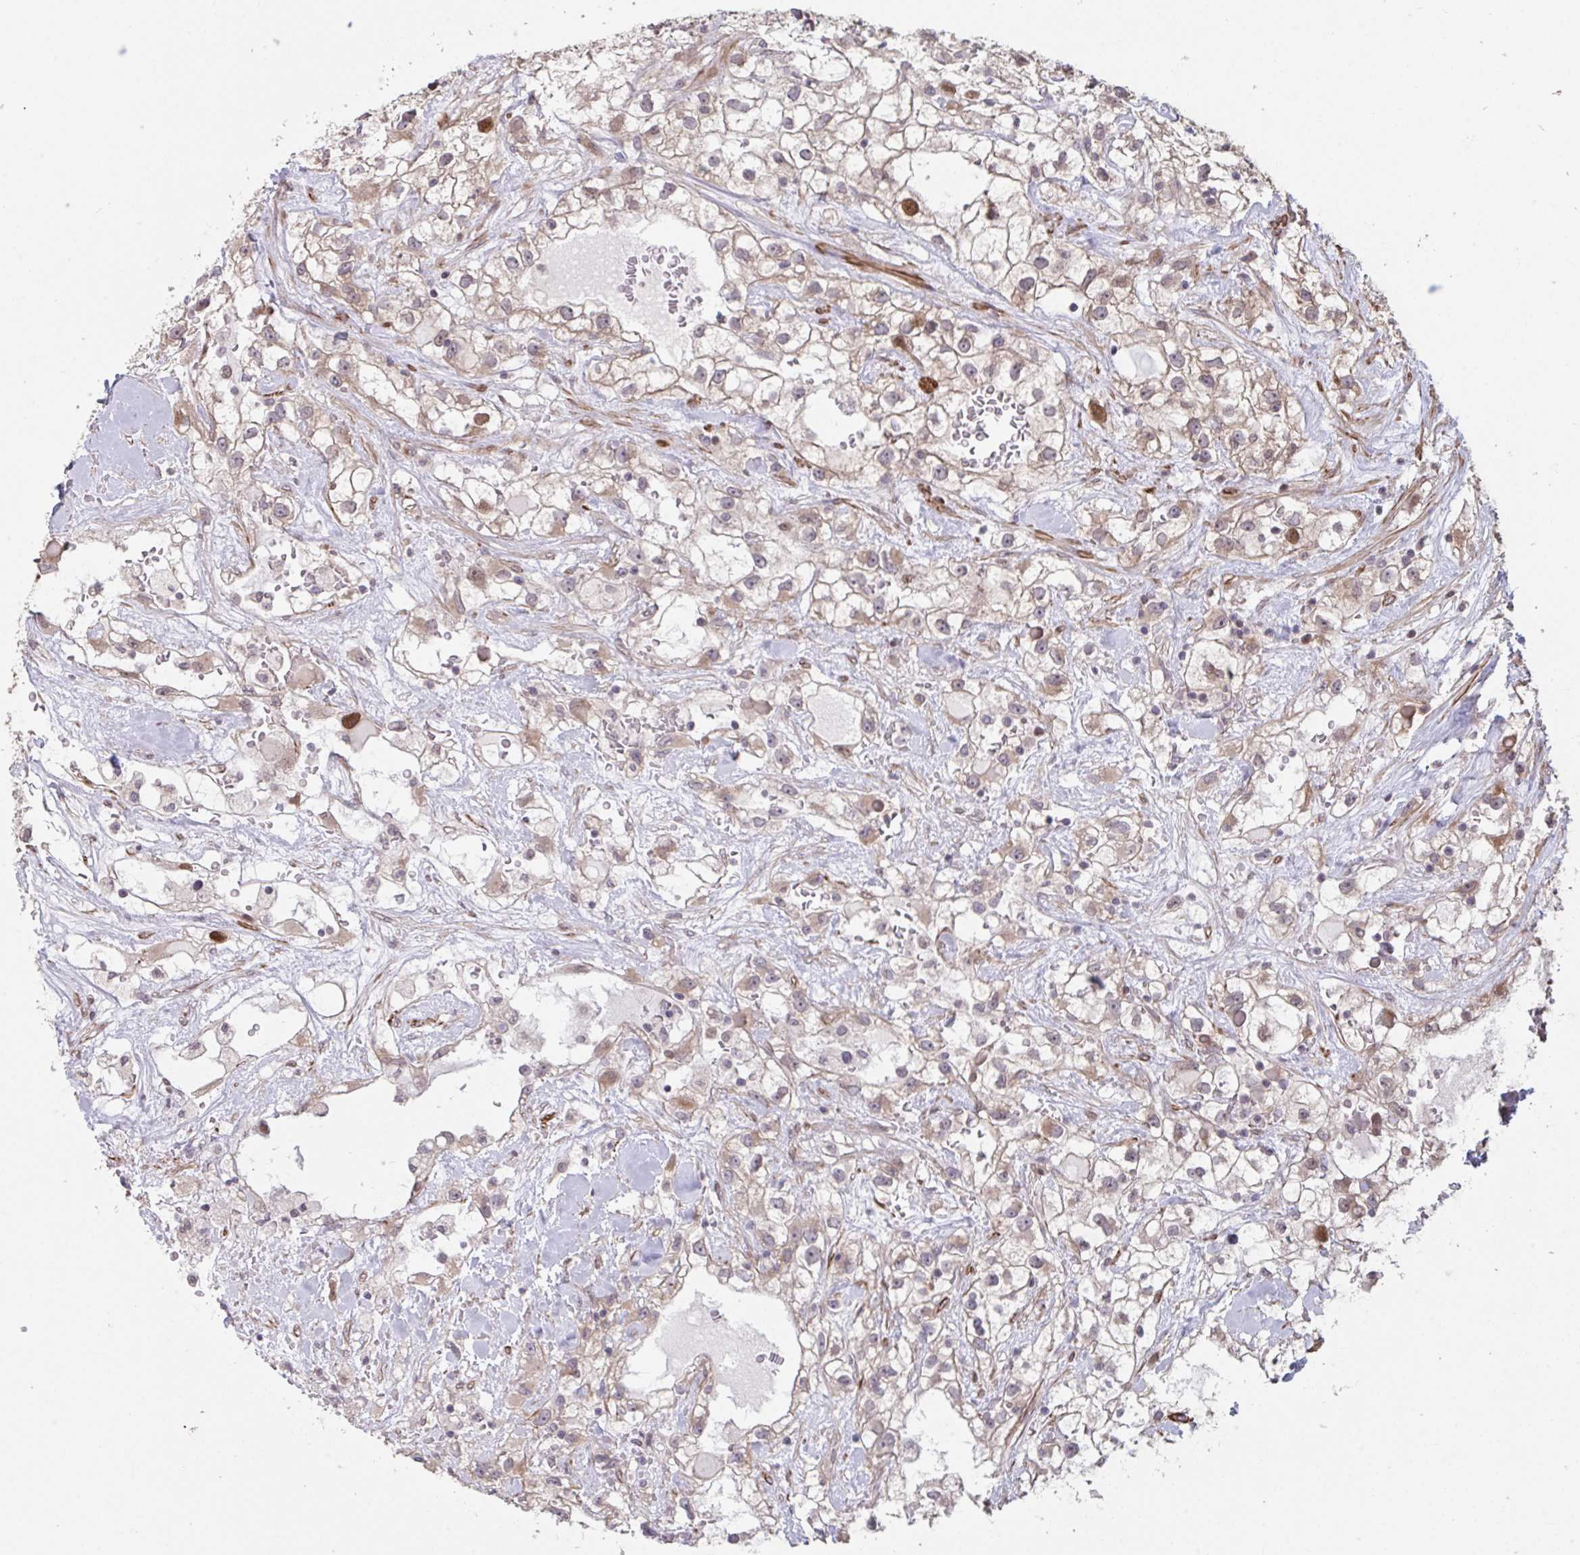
{"staining": {"intensity": "moderate", "quantity": "<25%", "location": "nuclear"}, "tissue": "renal cancer", "cell_type": "Tumor cells", "image_type": "cancer", "snomed": [{"axis": "morphology", "description": "Adenocarcinoma, NOS"}, {"axis": "topography", "description": "Kidney"}], "caption": "An image showing moderate nuclear positivity in approximately <25% of tumor cells in adenocarcinoma (renal), as visualized by brown immunohistochemical staining.", "gene": "IPO5", "patient": {"sex": "male", "age": 59}}